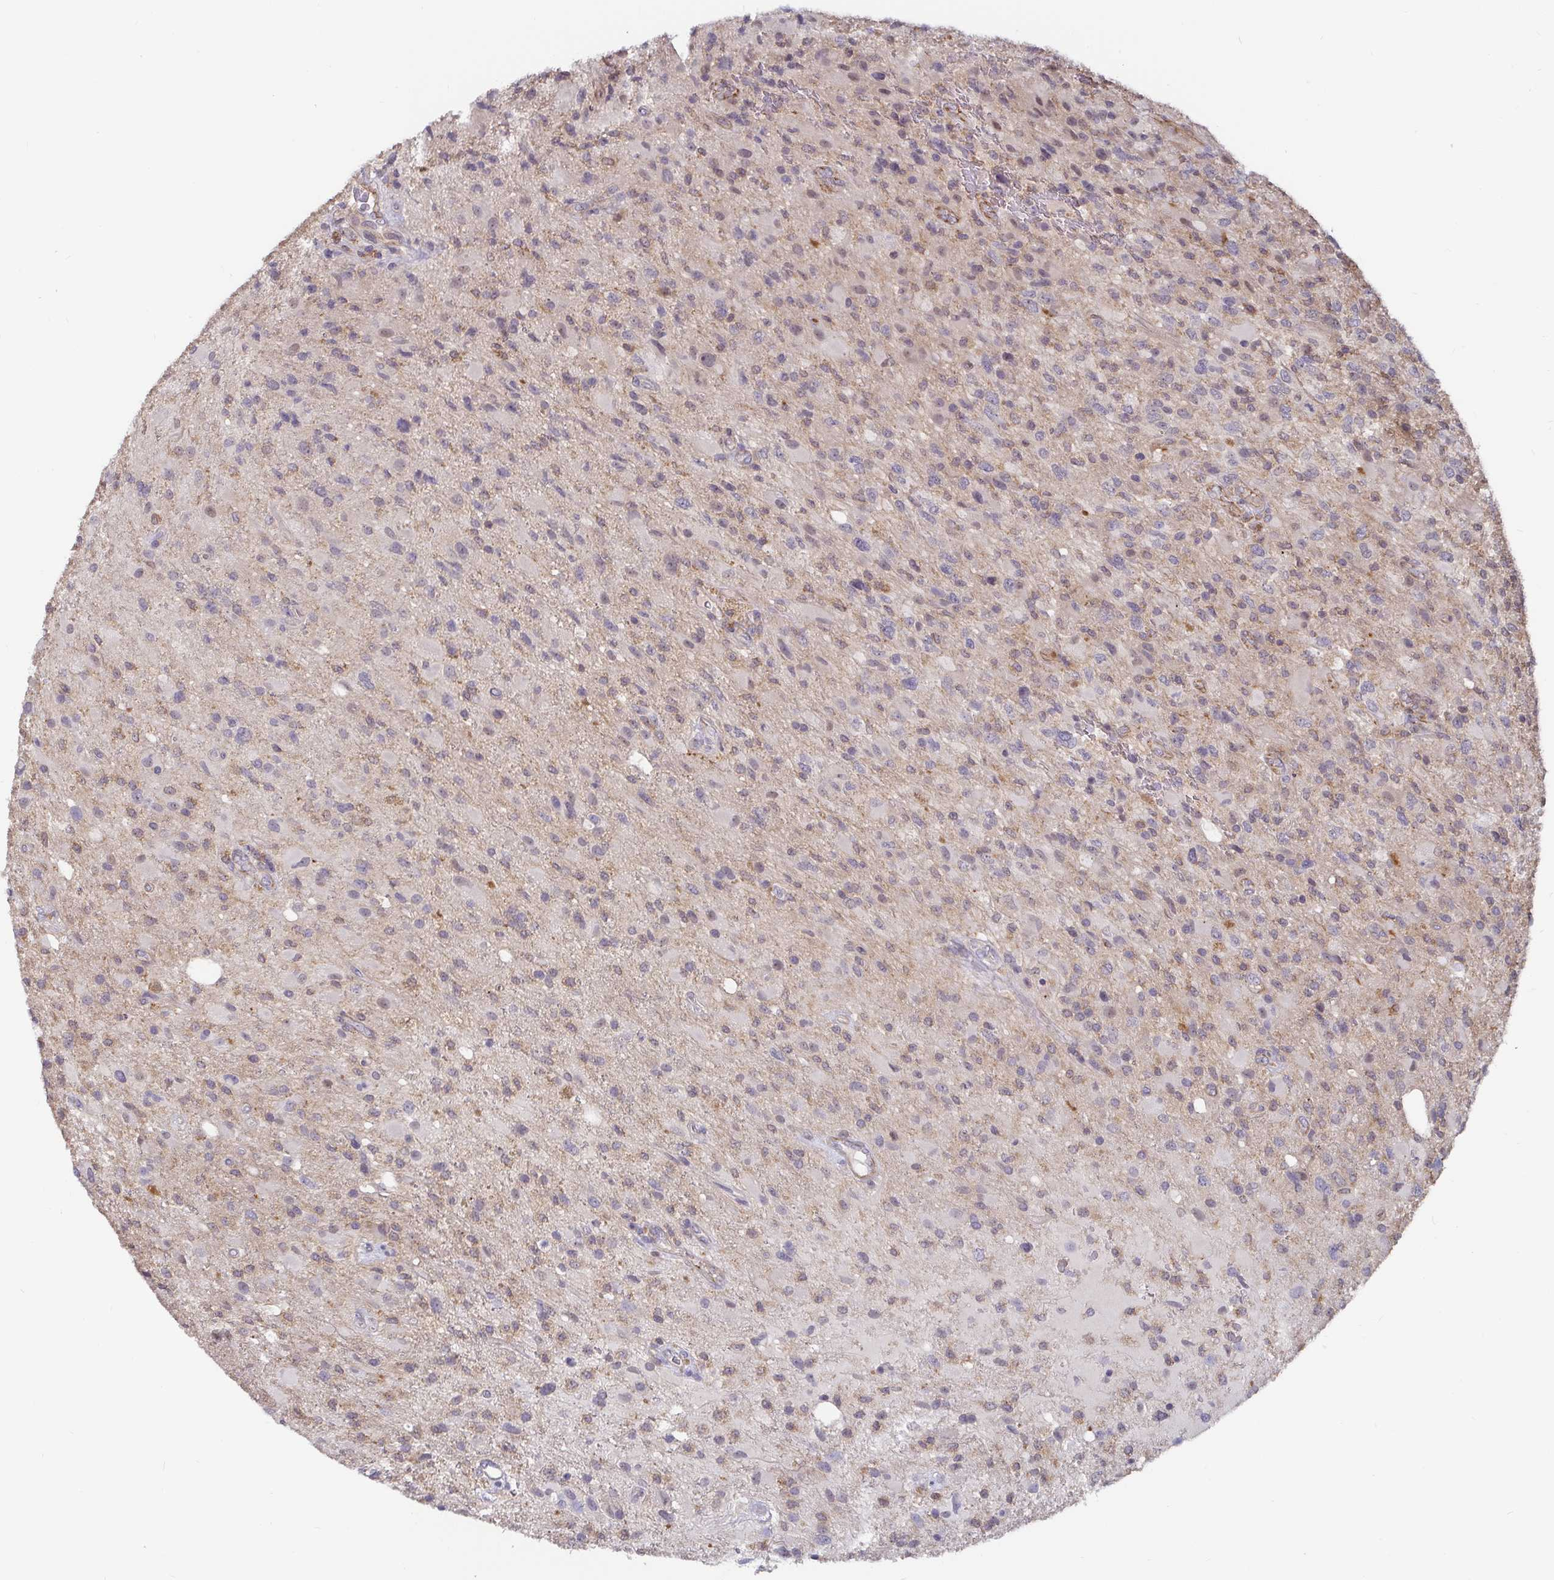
{"staining": {"intensity": "negative", "quantity": "none", "location": "none"}, "tissue": "glioma", "cell_type": "Tumor cells", "image_type": "cancer", "snomed": [{"axis": "morphology", "description": "Glioma, malignant, High grade"}, {"axis": "topography", "description": "Brain"}], "caption": "This is a micrograph of immunohistochemistry staining of glioma, which shows no staining in tumor cells.", "gene": "CDH18", "patient": {"sex": "male", "age": 53}}